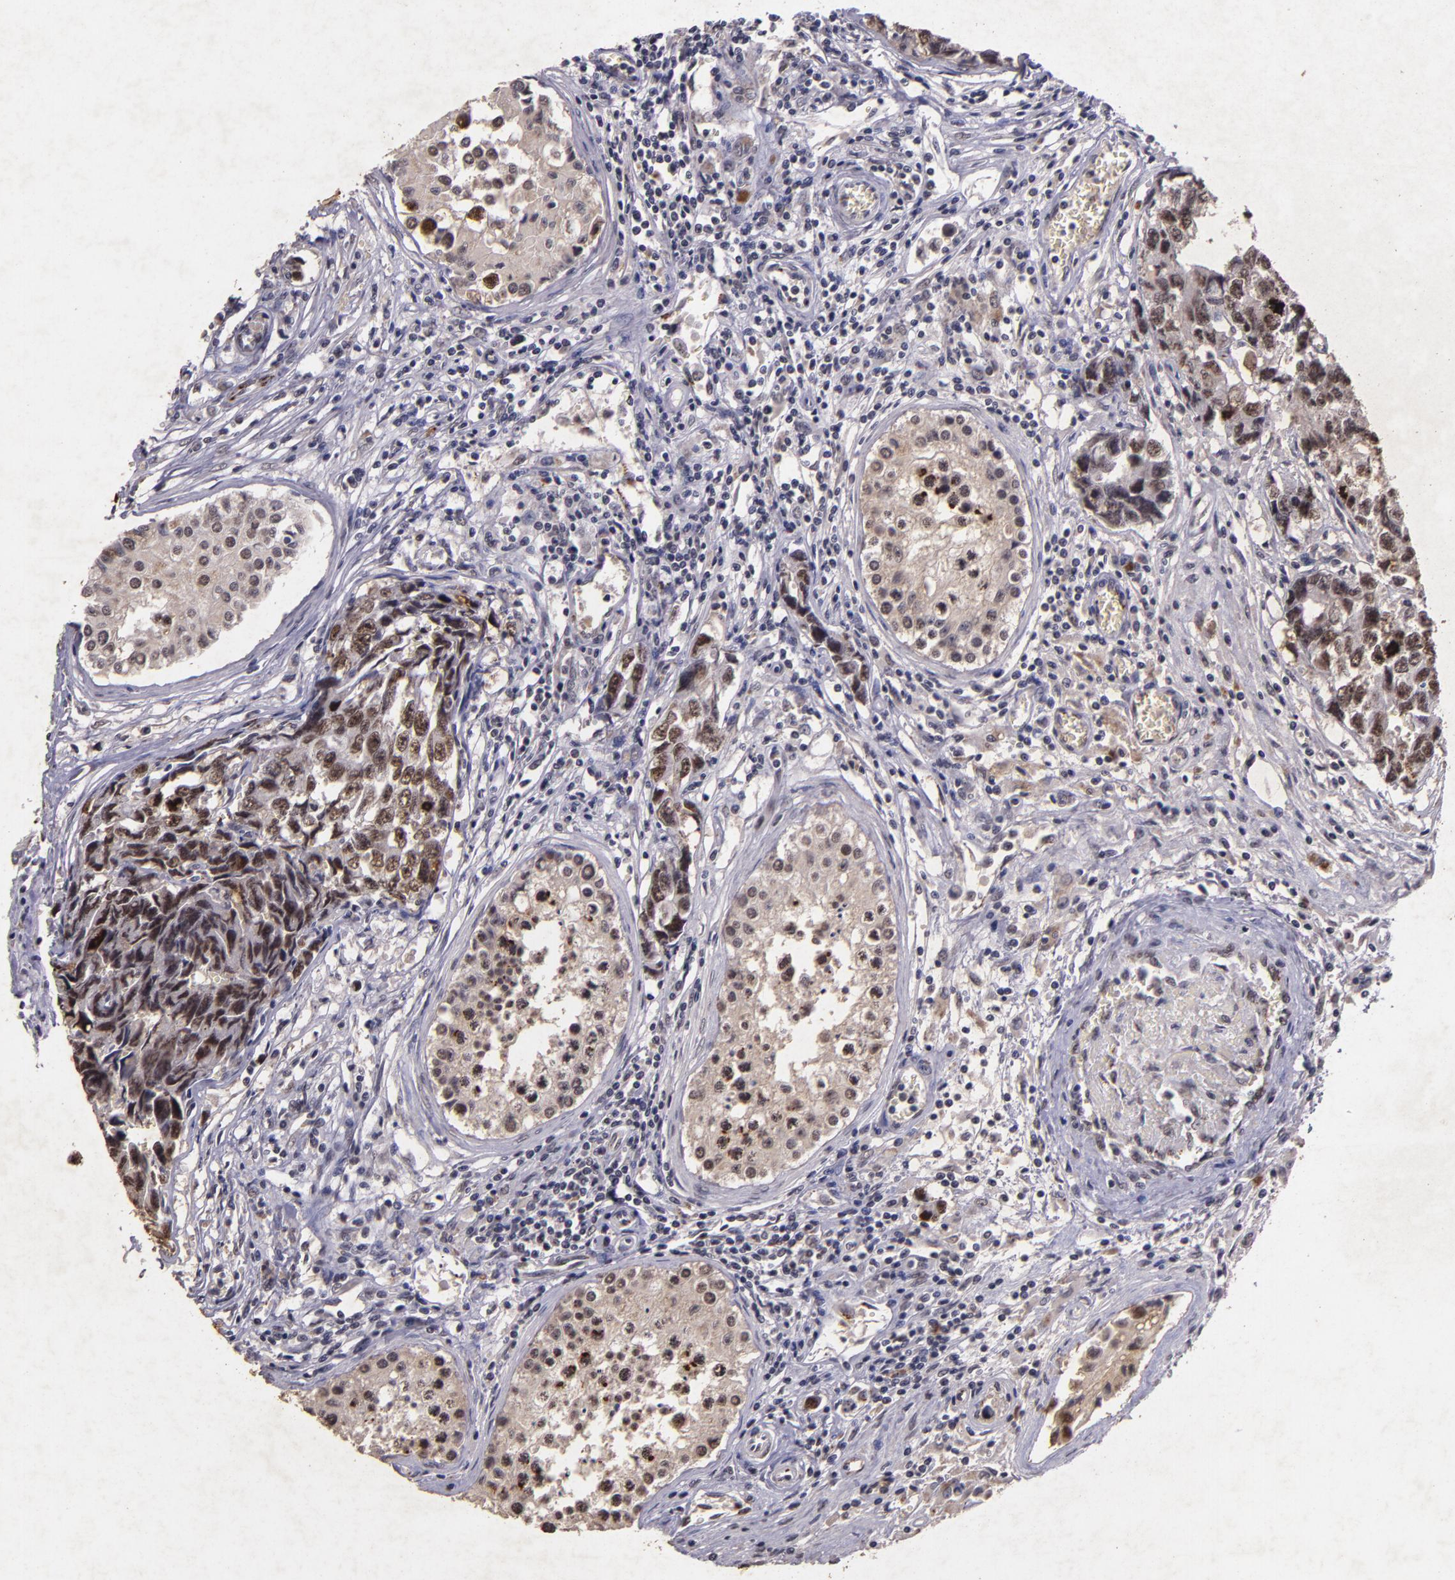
{"staining": {"intensity": "weak", "quantity": ">75%", "location": "nuclear"}, "tissue": "testis cancer", "cell_type": "Tumor cells", "image_type": "cancer", "snomed": [{"axis": "morphology", "description": "Carcinoma, Embryonal, NOS"}, {"axis": "topography", "description": "Testis"}], "caption": "Immunohistochemistry of testis cancer (embryonal carcinoma) demonstrates low levels of weak nuclear staining in approximately >75% of tumor cells.", "gene": "CBX3", "patient": {"sex": "male", "age": 31}}